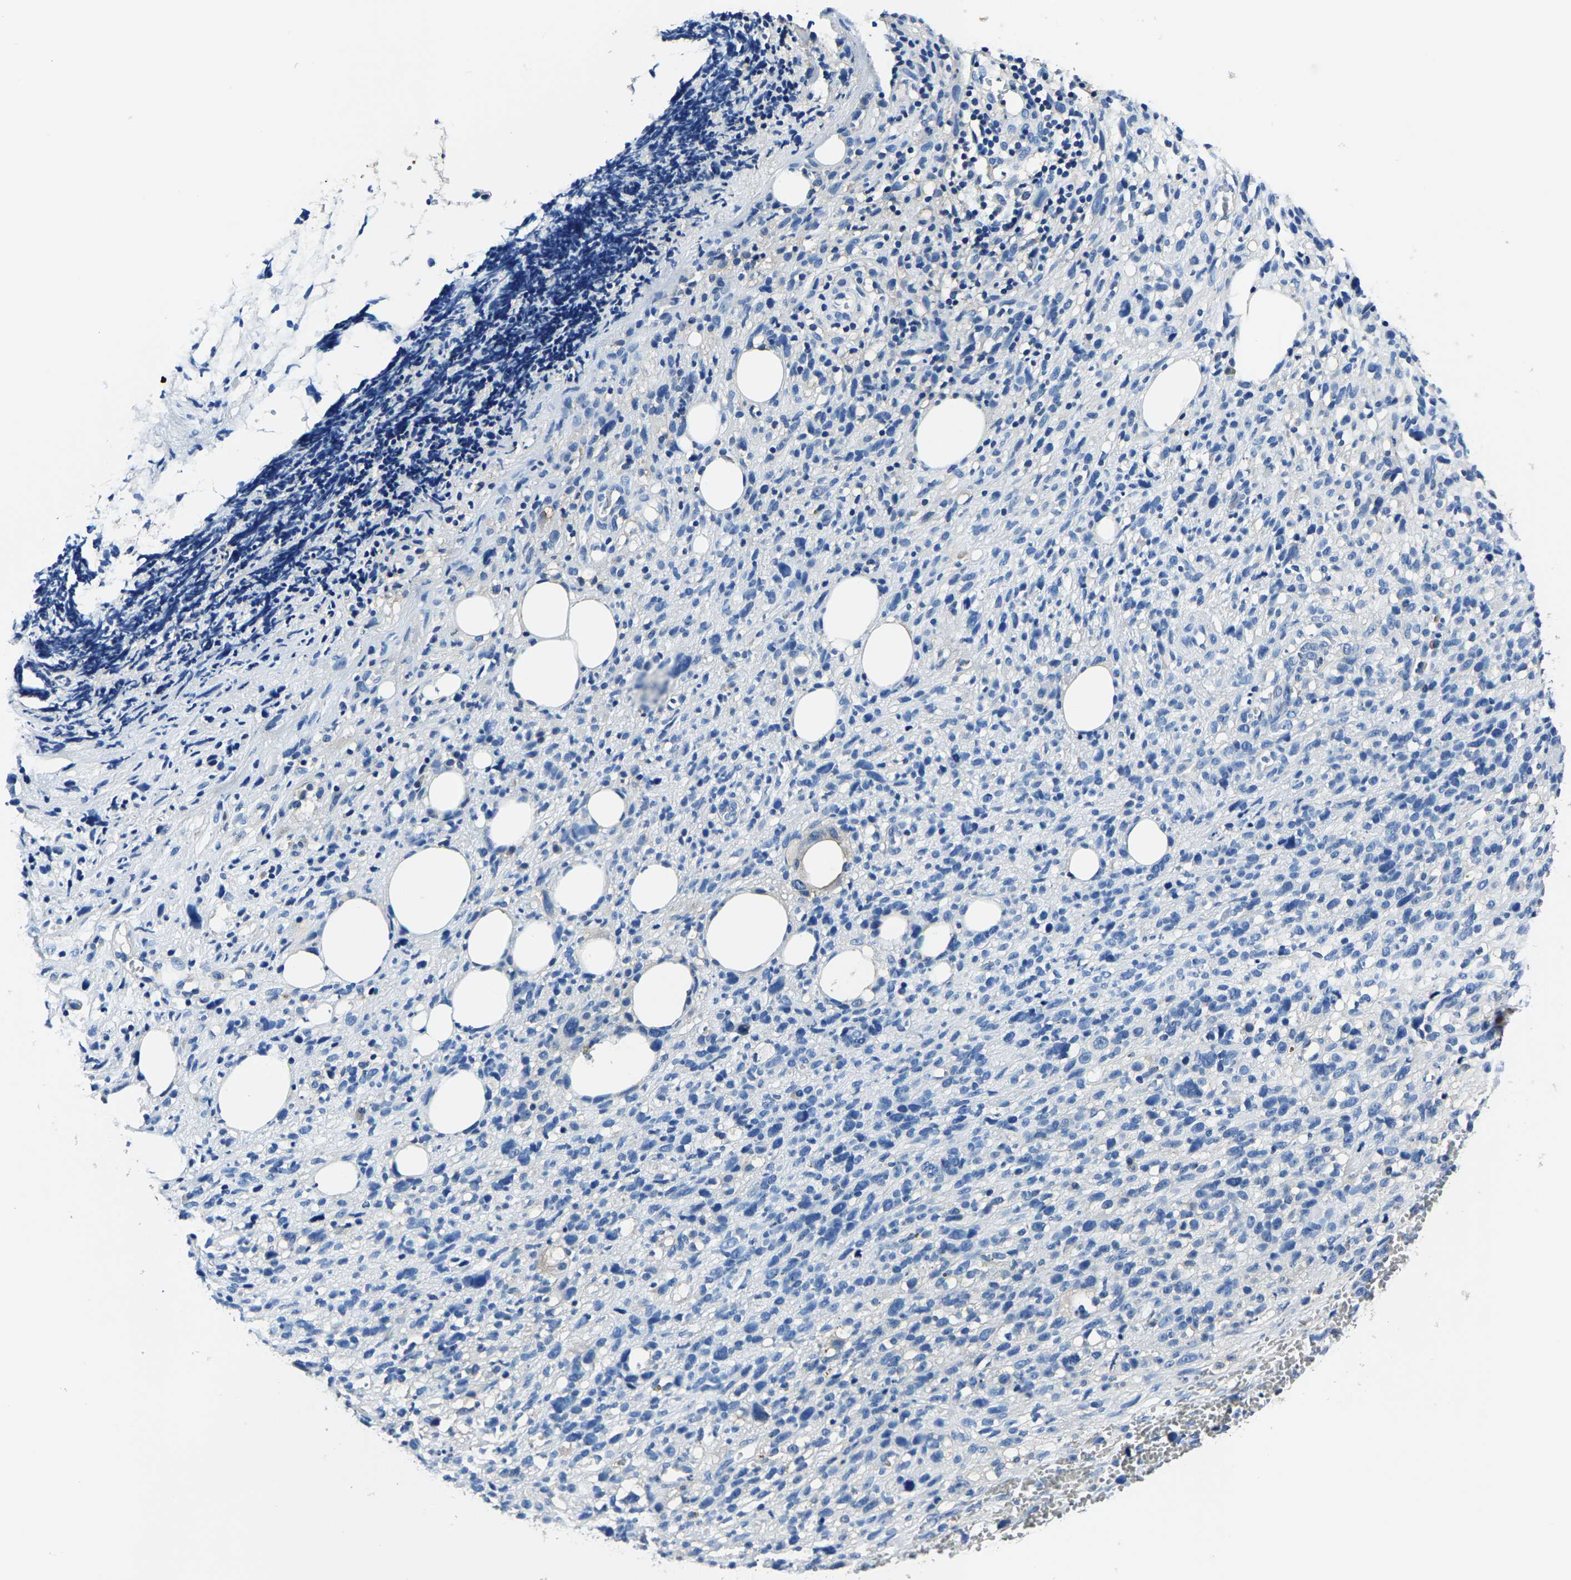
{"staining": {"intensity": "negative", "quantity": "none", "location": "none"}, "tissue": "melanoma", "cell_type": "Tumor cells", "image_type": "cancer", "snomed": [{"axis": "morphology", "description": "Malignant melanoma, NOS"}, {"axis": "topography", "description": "Skin"}], "caption": "High magnification brightfield microscopy of malignant melanoma stained with DAB (brown) and counterstained with hematoxylin (blue): tumor cells show no significant expression.", "gene": "ALDOB", "patient": {"sex": "female", "age": 55}}